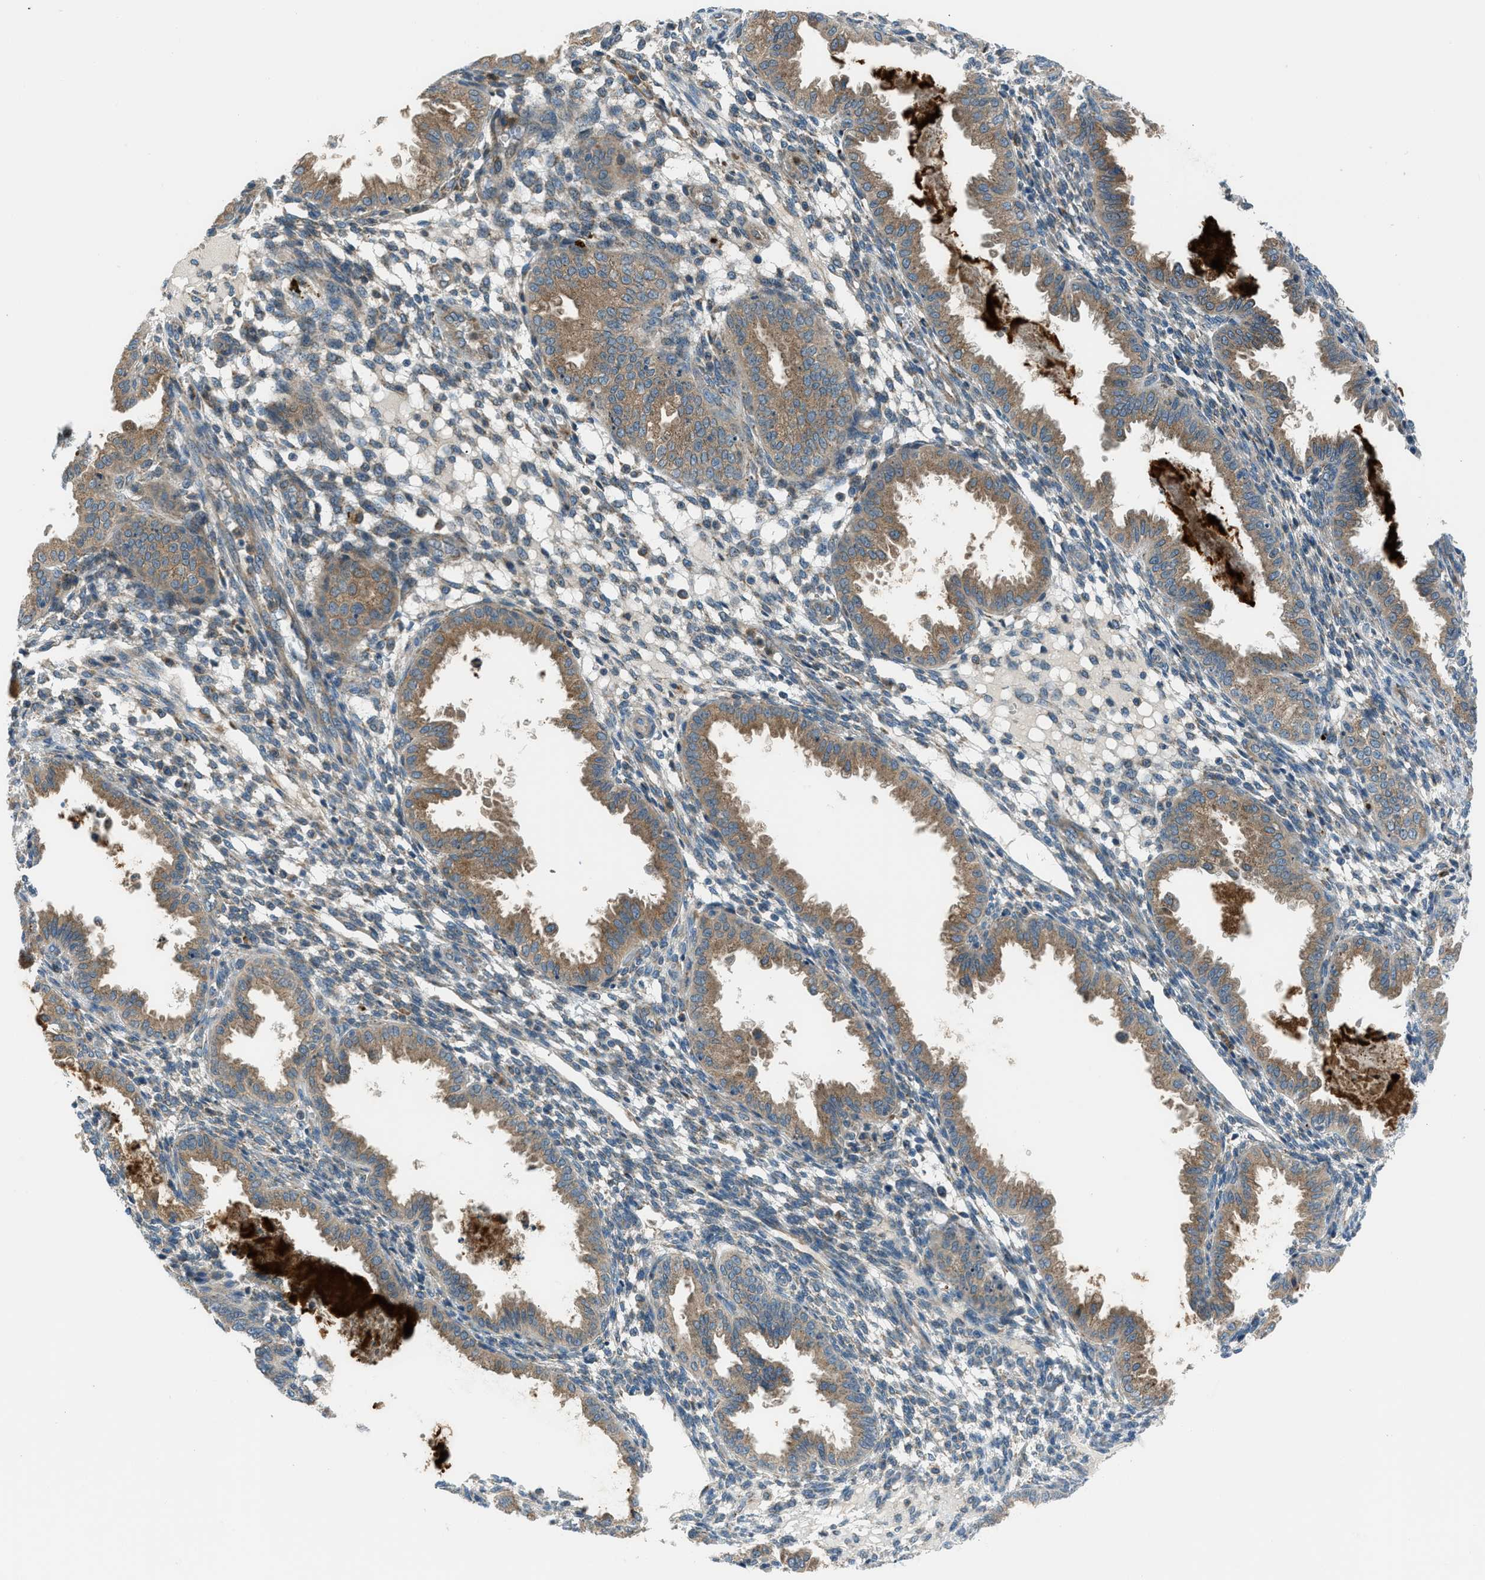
{"staining": {"intensity": "weak", "quantity": "<25%", "location": "cytoplasmic/membranous"}, "tissue": "endometrium", "cell_type": "Cells in endometrial stroma", "image_type": "normal", "snomed": [{"axis": "morphology", "description": "Normal tissue, NOS"}, {"axis": "topography", "description": "Endometrium"}], "caption": "Endometrium stained for a protein using IHC demonstrates no staining cells in endometrial stroma.", "gene": "EDARADD", "patient": {"sex": "female", "age": 33}}